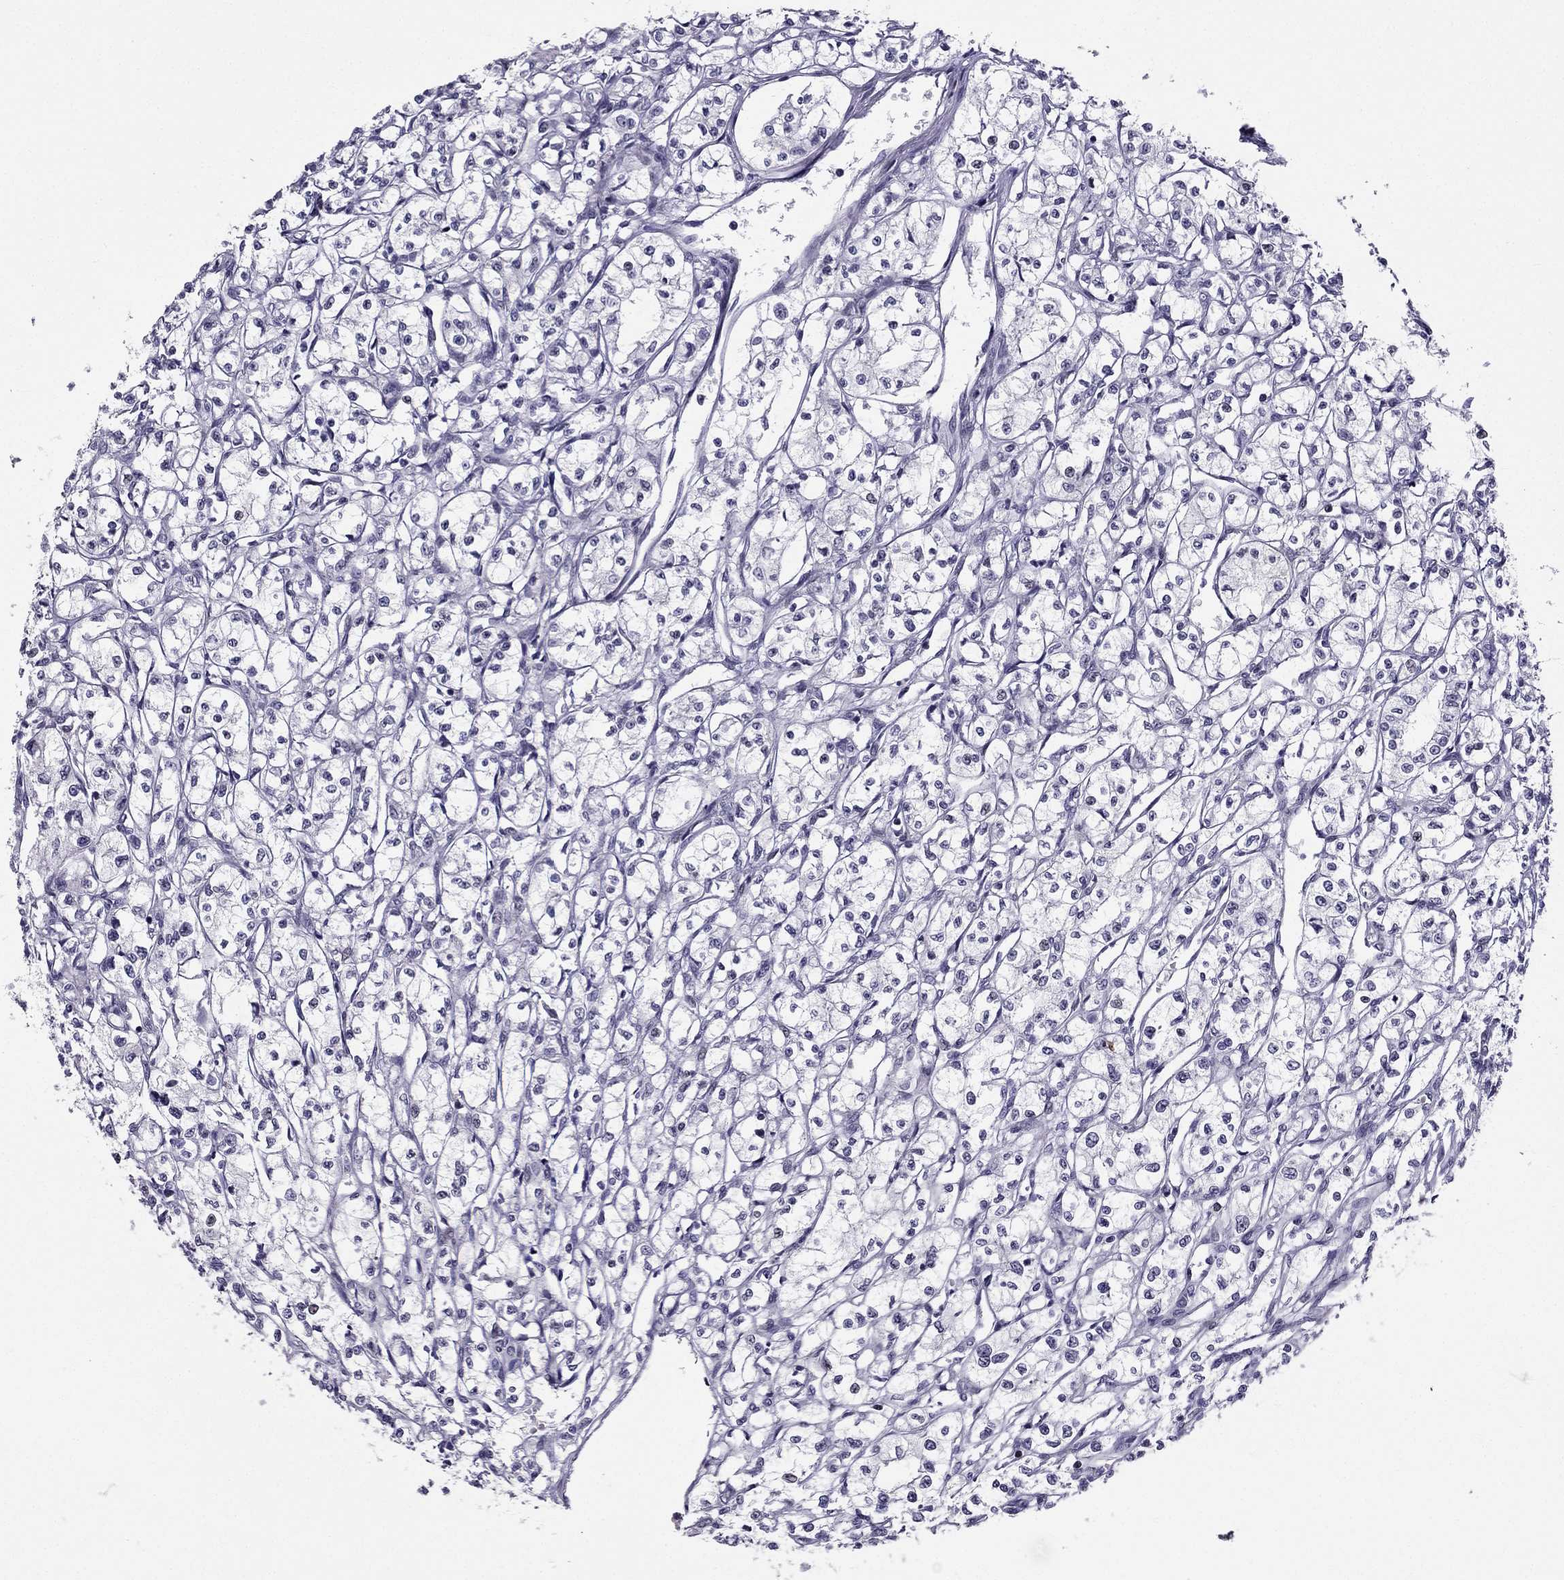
{"staining": {"intensity": "negative", "quantity": "none", "location": "none"}, "tissue": "renal cancer", "cell_type": "Tumor cells", "image_type": "cancer", "snomed": [{"axis": "morphology", "description": "Adenocarcinoma, NOS"}, {"axis": "topography", "description": "Kidney"}], "caption": "IHC micrograph of human renal cancer (adenocarcinoma) stained for a protein (brown), which shows no expression in tumor cells.", "gene": "RPRD2", "patient": {"sex": "male", "age": 56}}